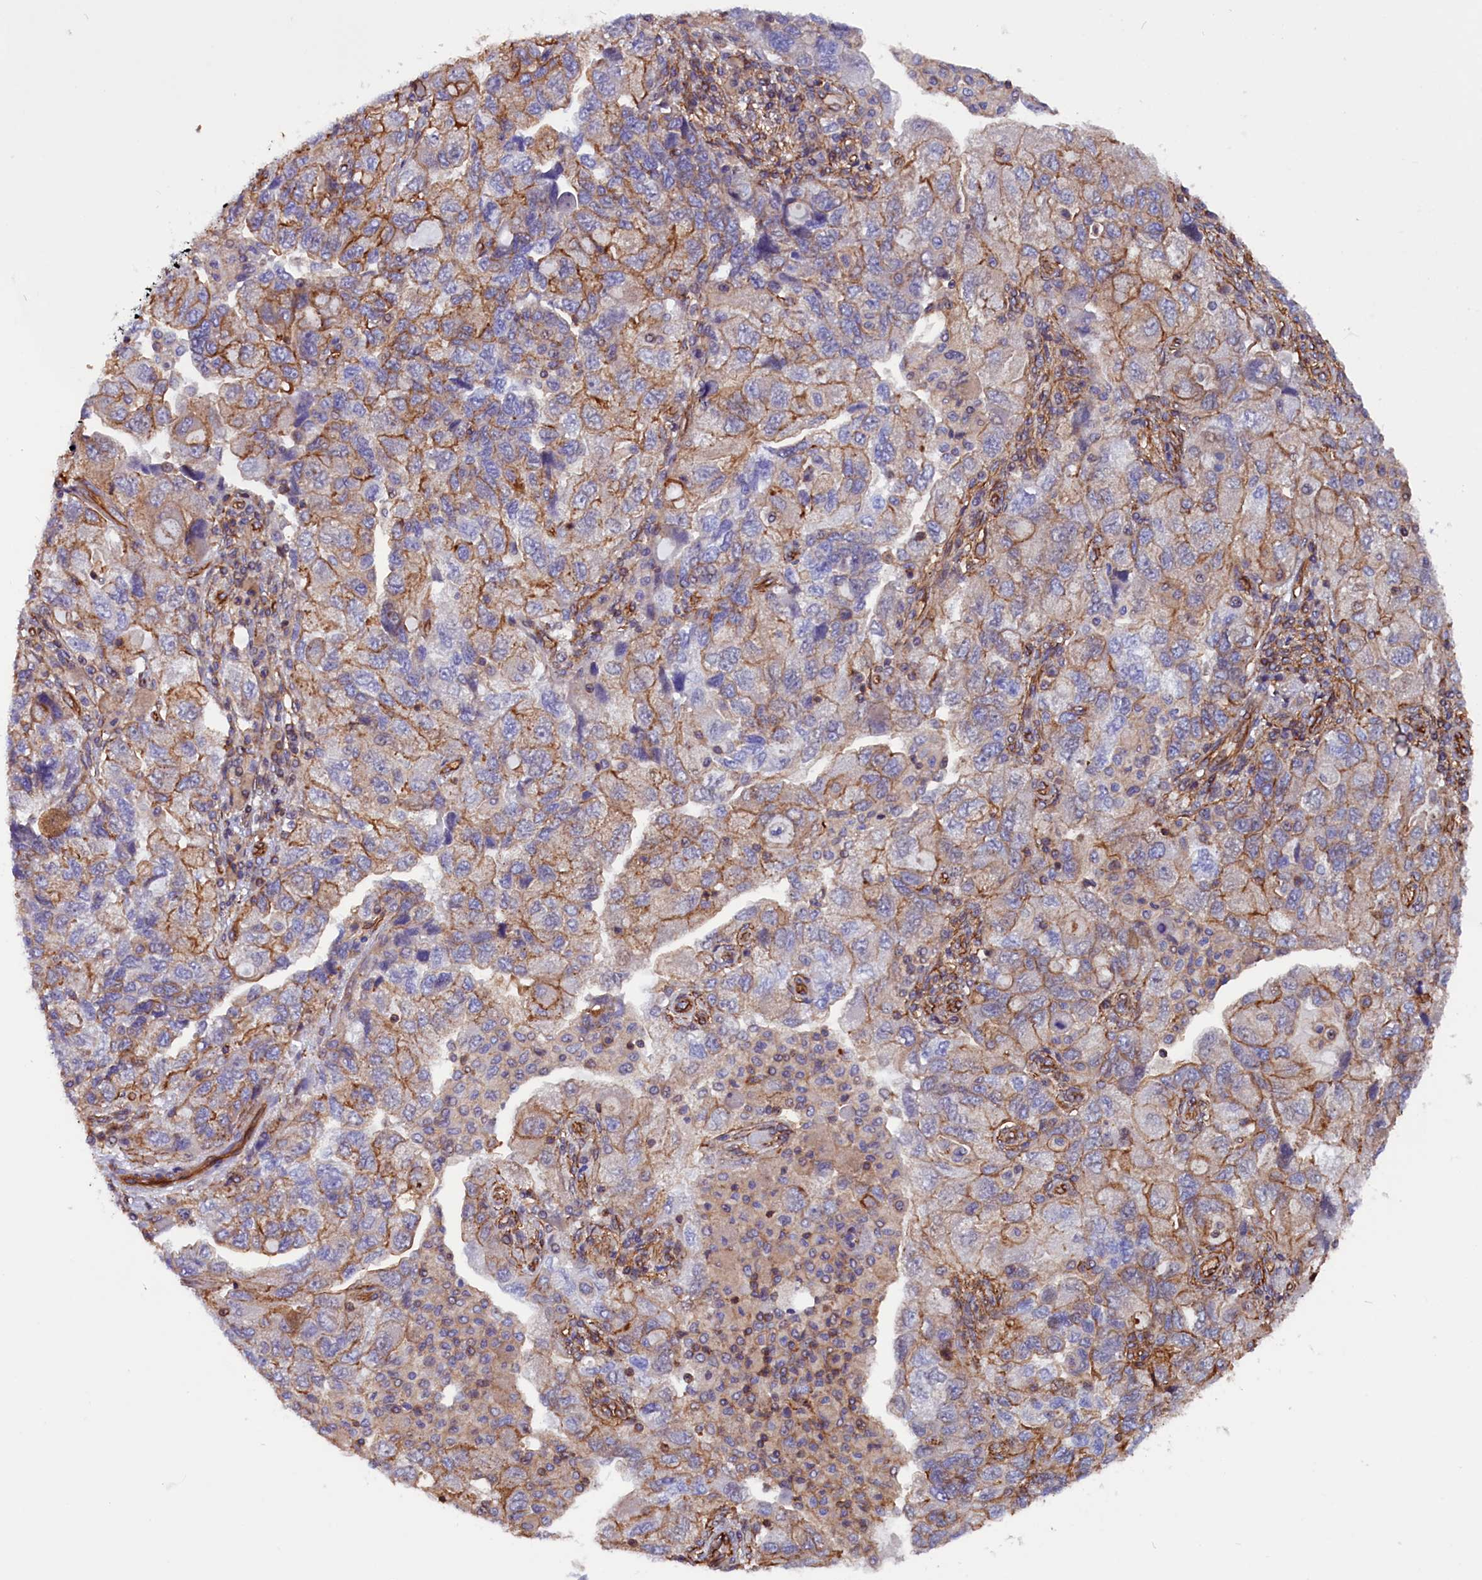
{"staining": {"intensity": "moderate", "quantity": "25%-75%", "location": "cytoplasmic/membranous"}, "tissue": "ovarian cancer", "cell_type": "Tumor cells", "image_type": "cancer", "snomed": [{"axis": "morphology", "description": "Carcinoma, NOS"}, {"axis": "morphology", "description": "Cystadenocarcinoma, serous, NOS"}, {"axis": "topography", "description": "Ovary"}], "caption": "A micrograph showing moderate cytoplasmic/membranous staining in about 25%-75% of tumor cells in ovarian cancer (carcinoma), as visualized by brown immunohistochemical staining.", "gene": "ZNF749", "patient": {"sex": "female", "age": 69}}